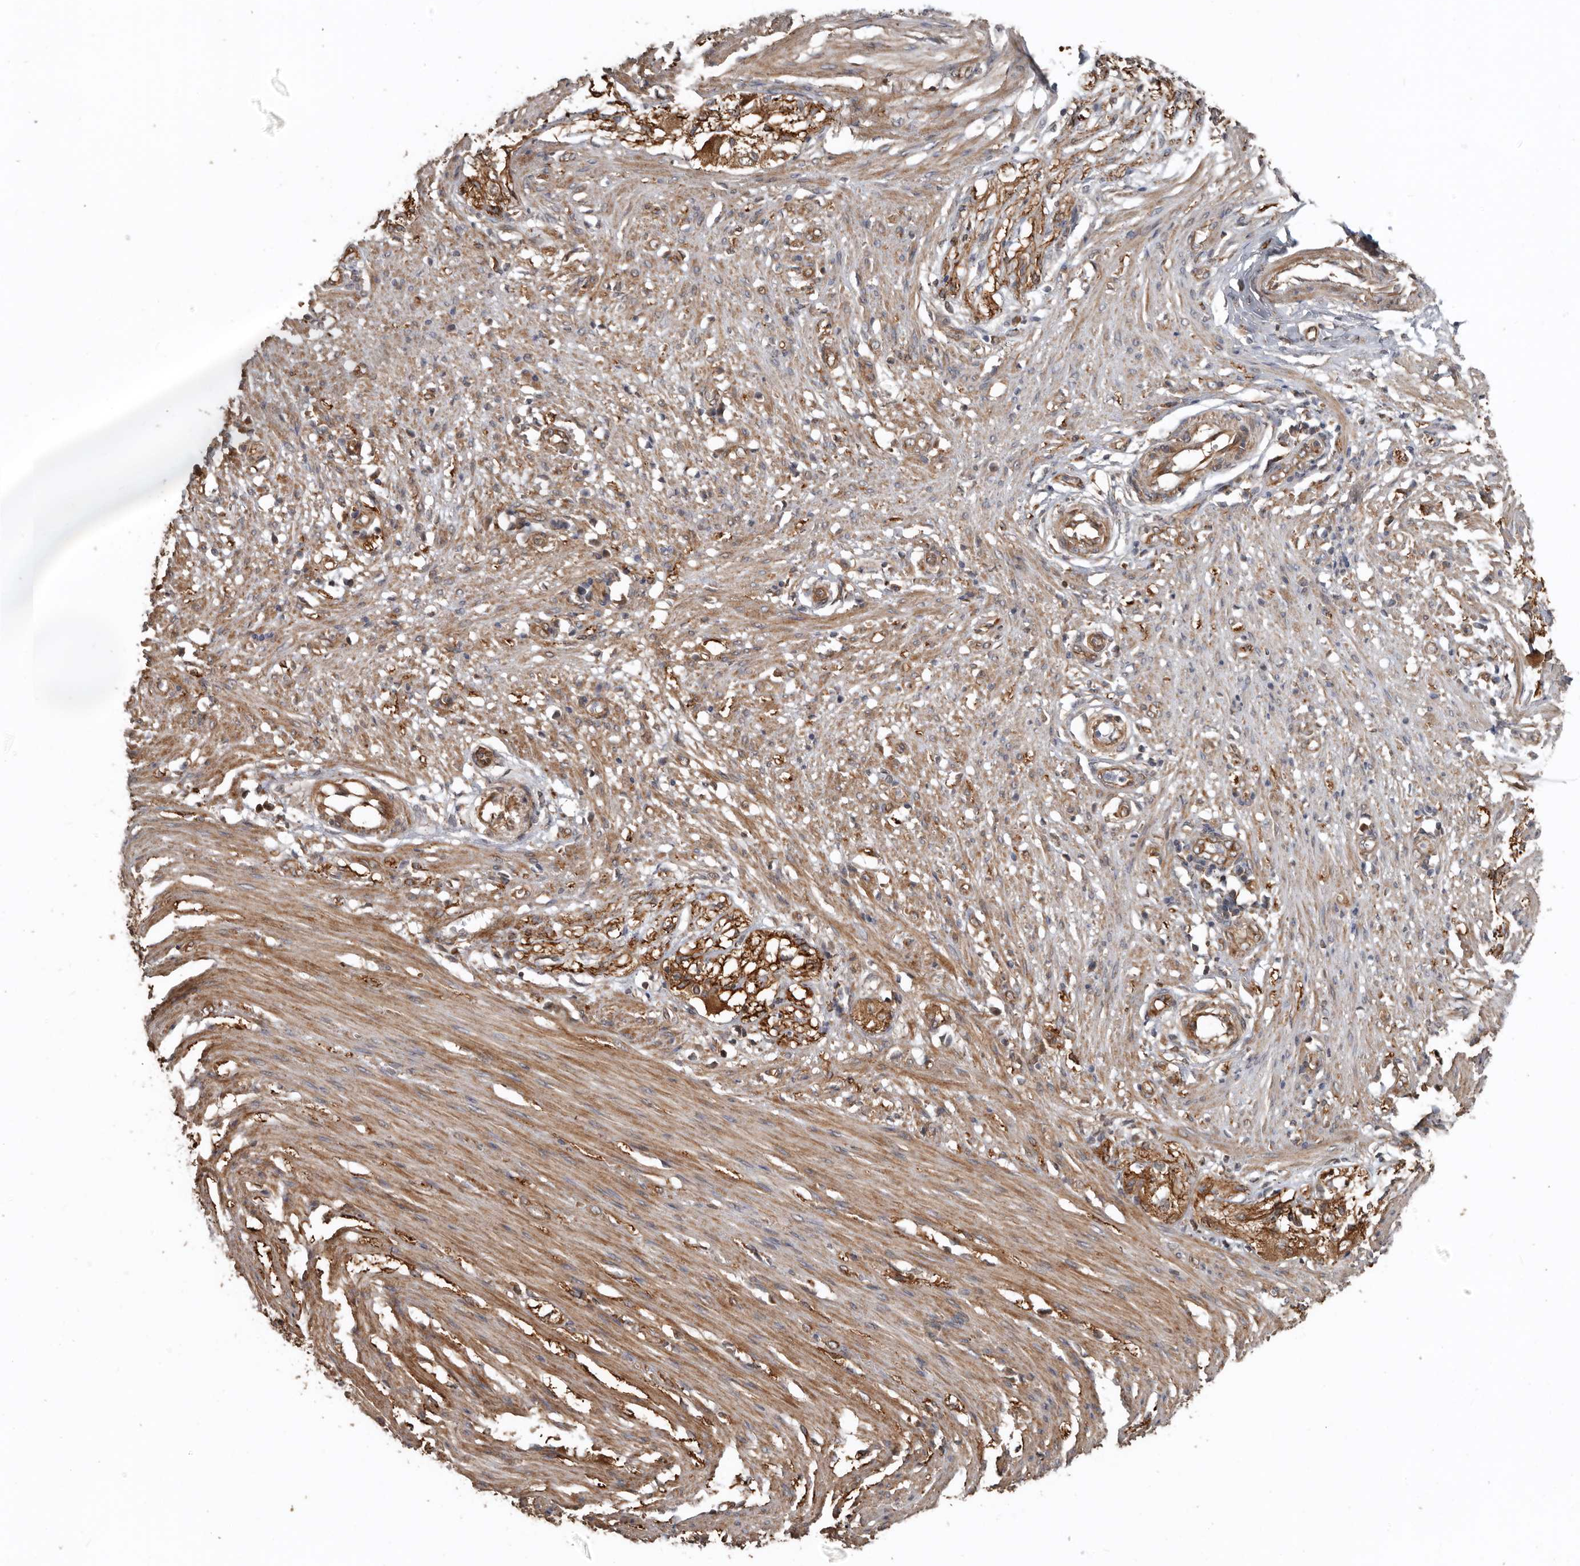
{"staining": {"intensity": "moderate", "quantity": ">75%", "location": "cytoplasmic/membranous"}, "tissue": "smooth muscle", "cell_type": "Smooth muscle cells", "image_type": "normal", "snomed": [{"axis": "morphology", "description": "Normal tissue, NOS"}, {"axis": "morphology", "description": "Adenocarcinoma, NOS"}, {"axis": "topography", "description": "Colon"}, {"axis": "topography", "description": "Peripheral nerve tissue"}], "caption": "A high-resolution image shows immunohistochemistry (IHC) staining of normal smooth muscle, which exhibits moderate cytoplasmic/membranous staining in approximately >75% of smooth muscle cells. (IHC, brightfield microscopy, high magnification).", "gene": "EXOC3L1", "patient": {"sex": "male", "age": 14}}